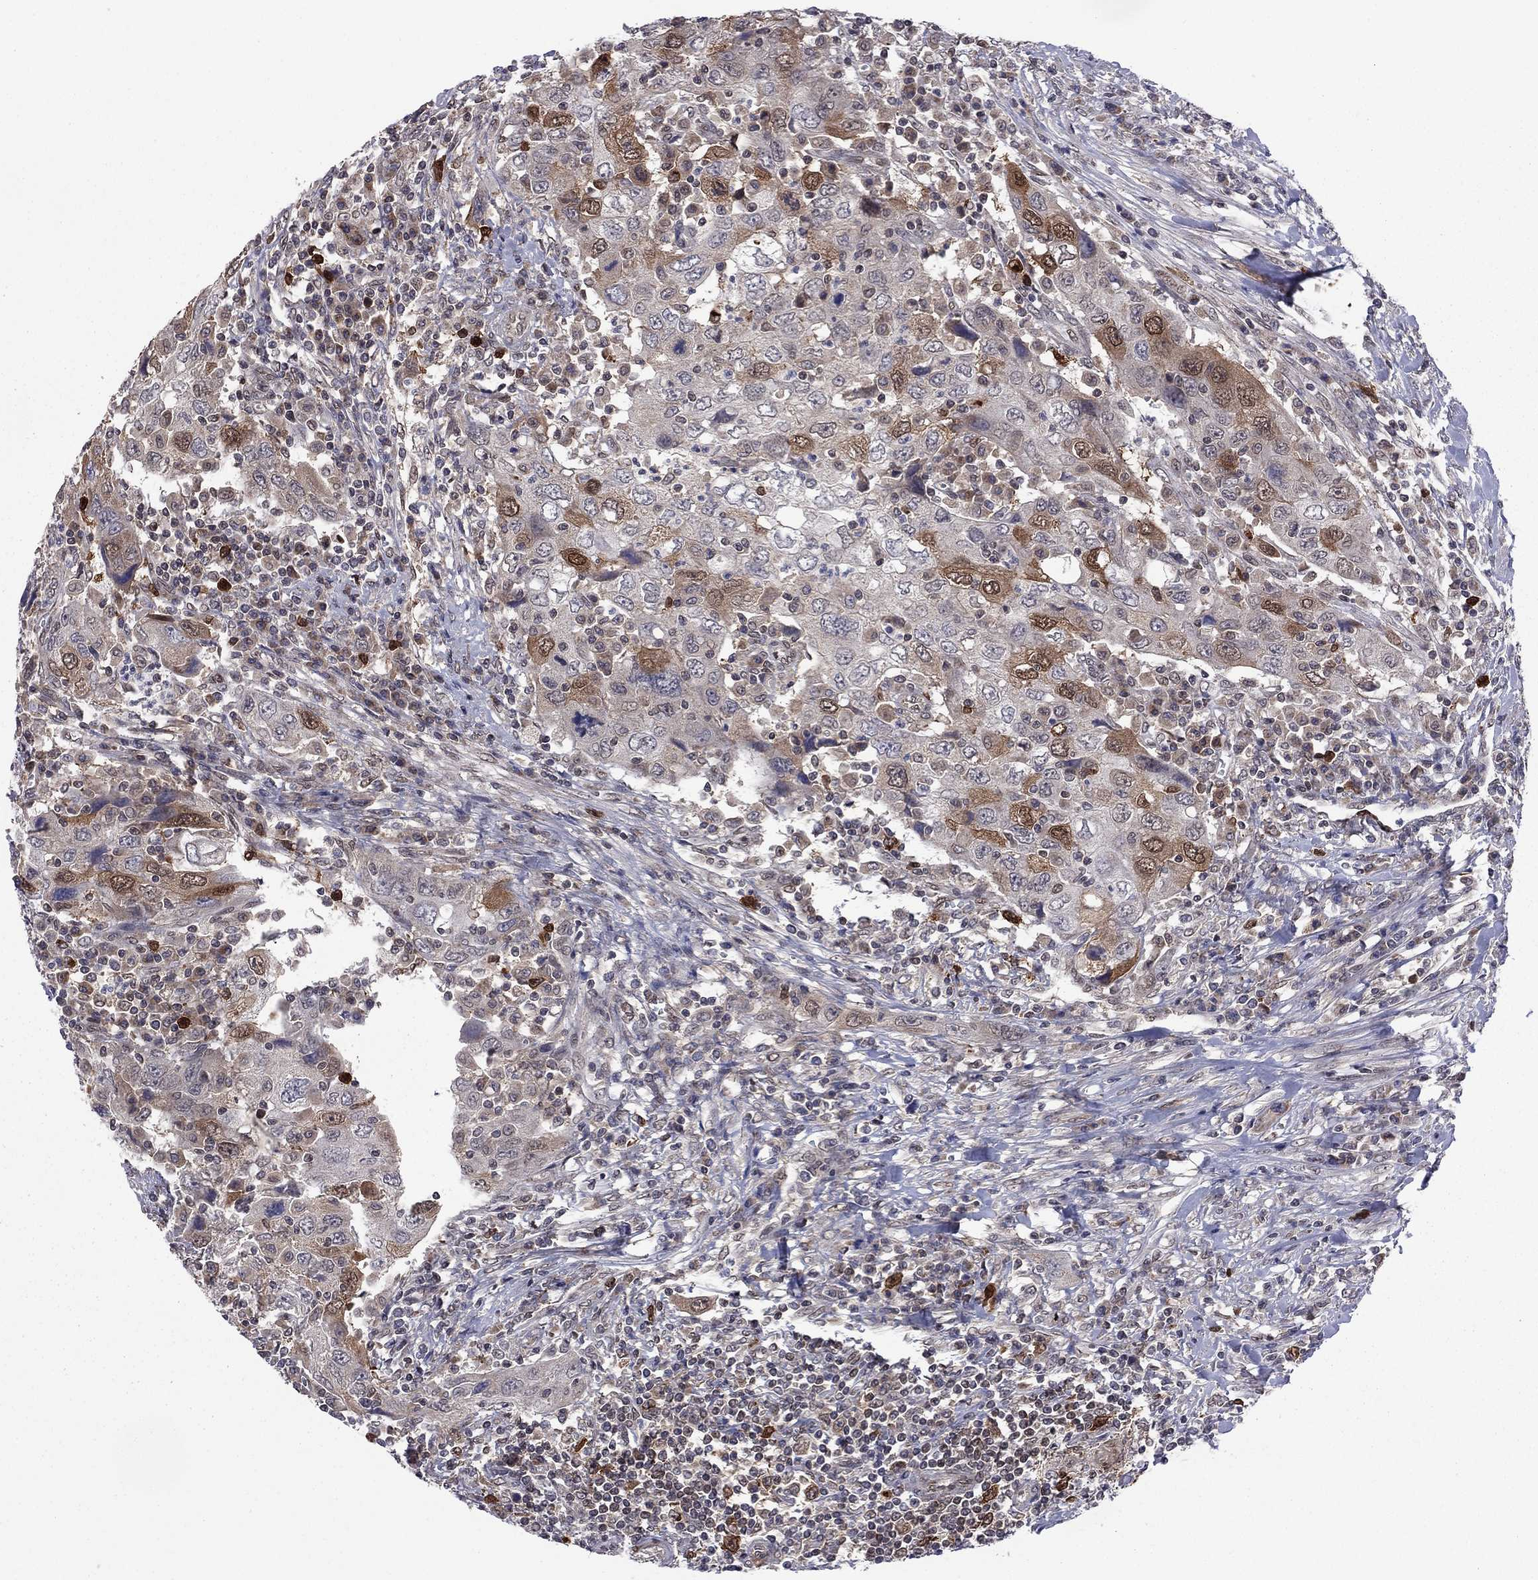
{"staining": {"intensity": "strong", "quantity": "<25%", "location": "cytoplasmic/membranous"}, "tissue": "urothelial cancer", "cell_type": "Tumor cells", "image_type": "cancer", "snomed": [{"axis": "morphology", "description": "Urothelial carcinoma, High grade"}, {"axis": "topography", "description": "Urinary bladder"}], "caption": "An image of human urothelial cancer stained for a protein demonstrates strong cytoplasmic/membranous brown staining in tumor cells.", "gene": "GPAA1", "patient": {"sex": "male", "age": 76}}